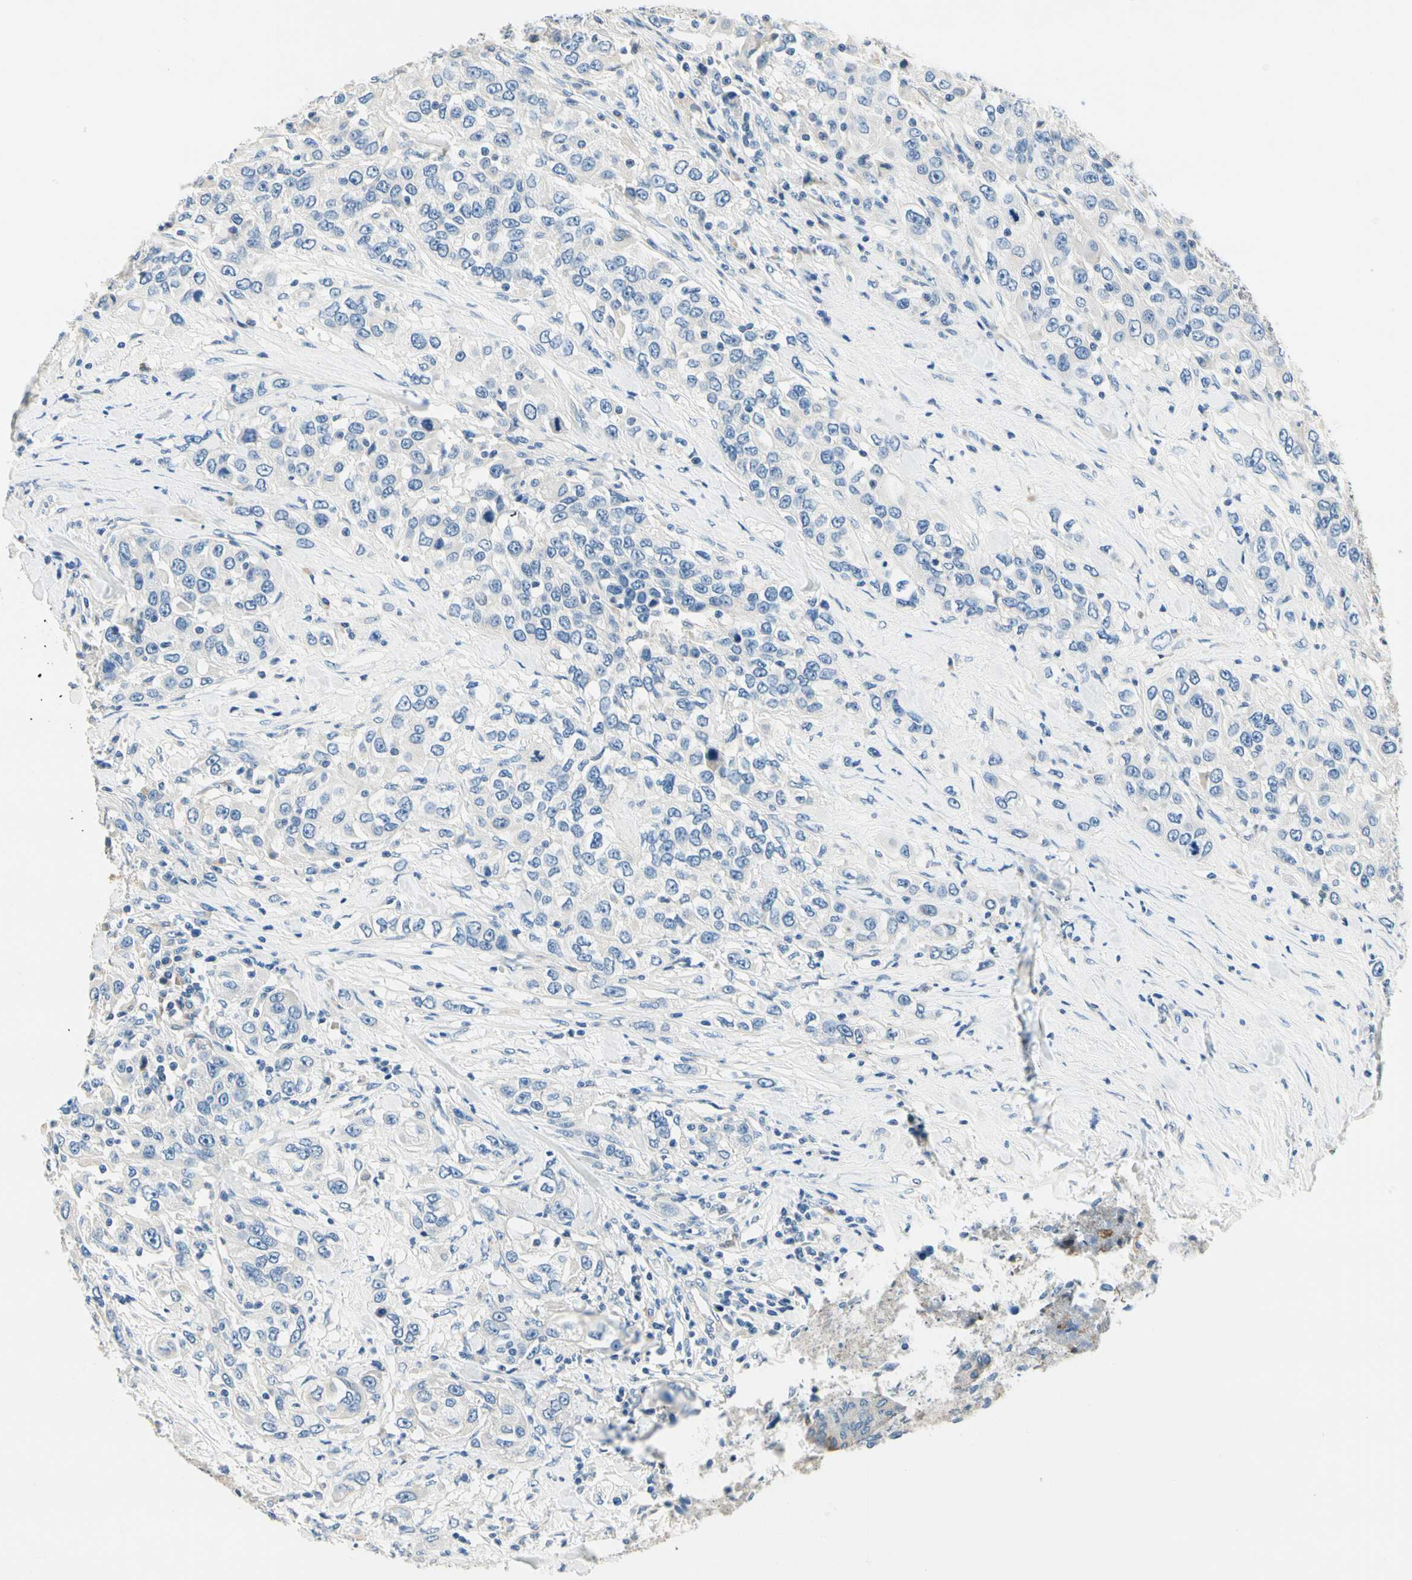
{"staining": {"intensity": "negative", "quantity": "none", "location": "none"}, "tissue": "urothelial cancer", "cell_type": "Tumor cells", "image_type": "cancer", "snomed": [{"axis": "morphology", "description": "Urothelial carcinoma, High grade"}, {"axis": "topography", "description": "Urinary bladder"}], "caption": "Micrograph shows no significant protein expression in tumor cells of urothelial carcinoma (high-grade).", "gene": "TGFBR3", "patient": {"sex": "female", "age": 80}}